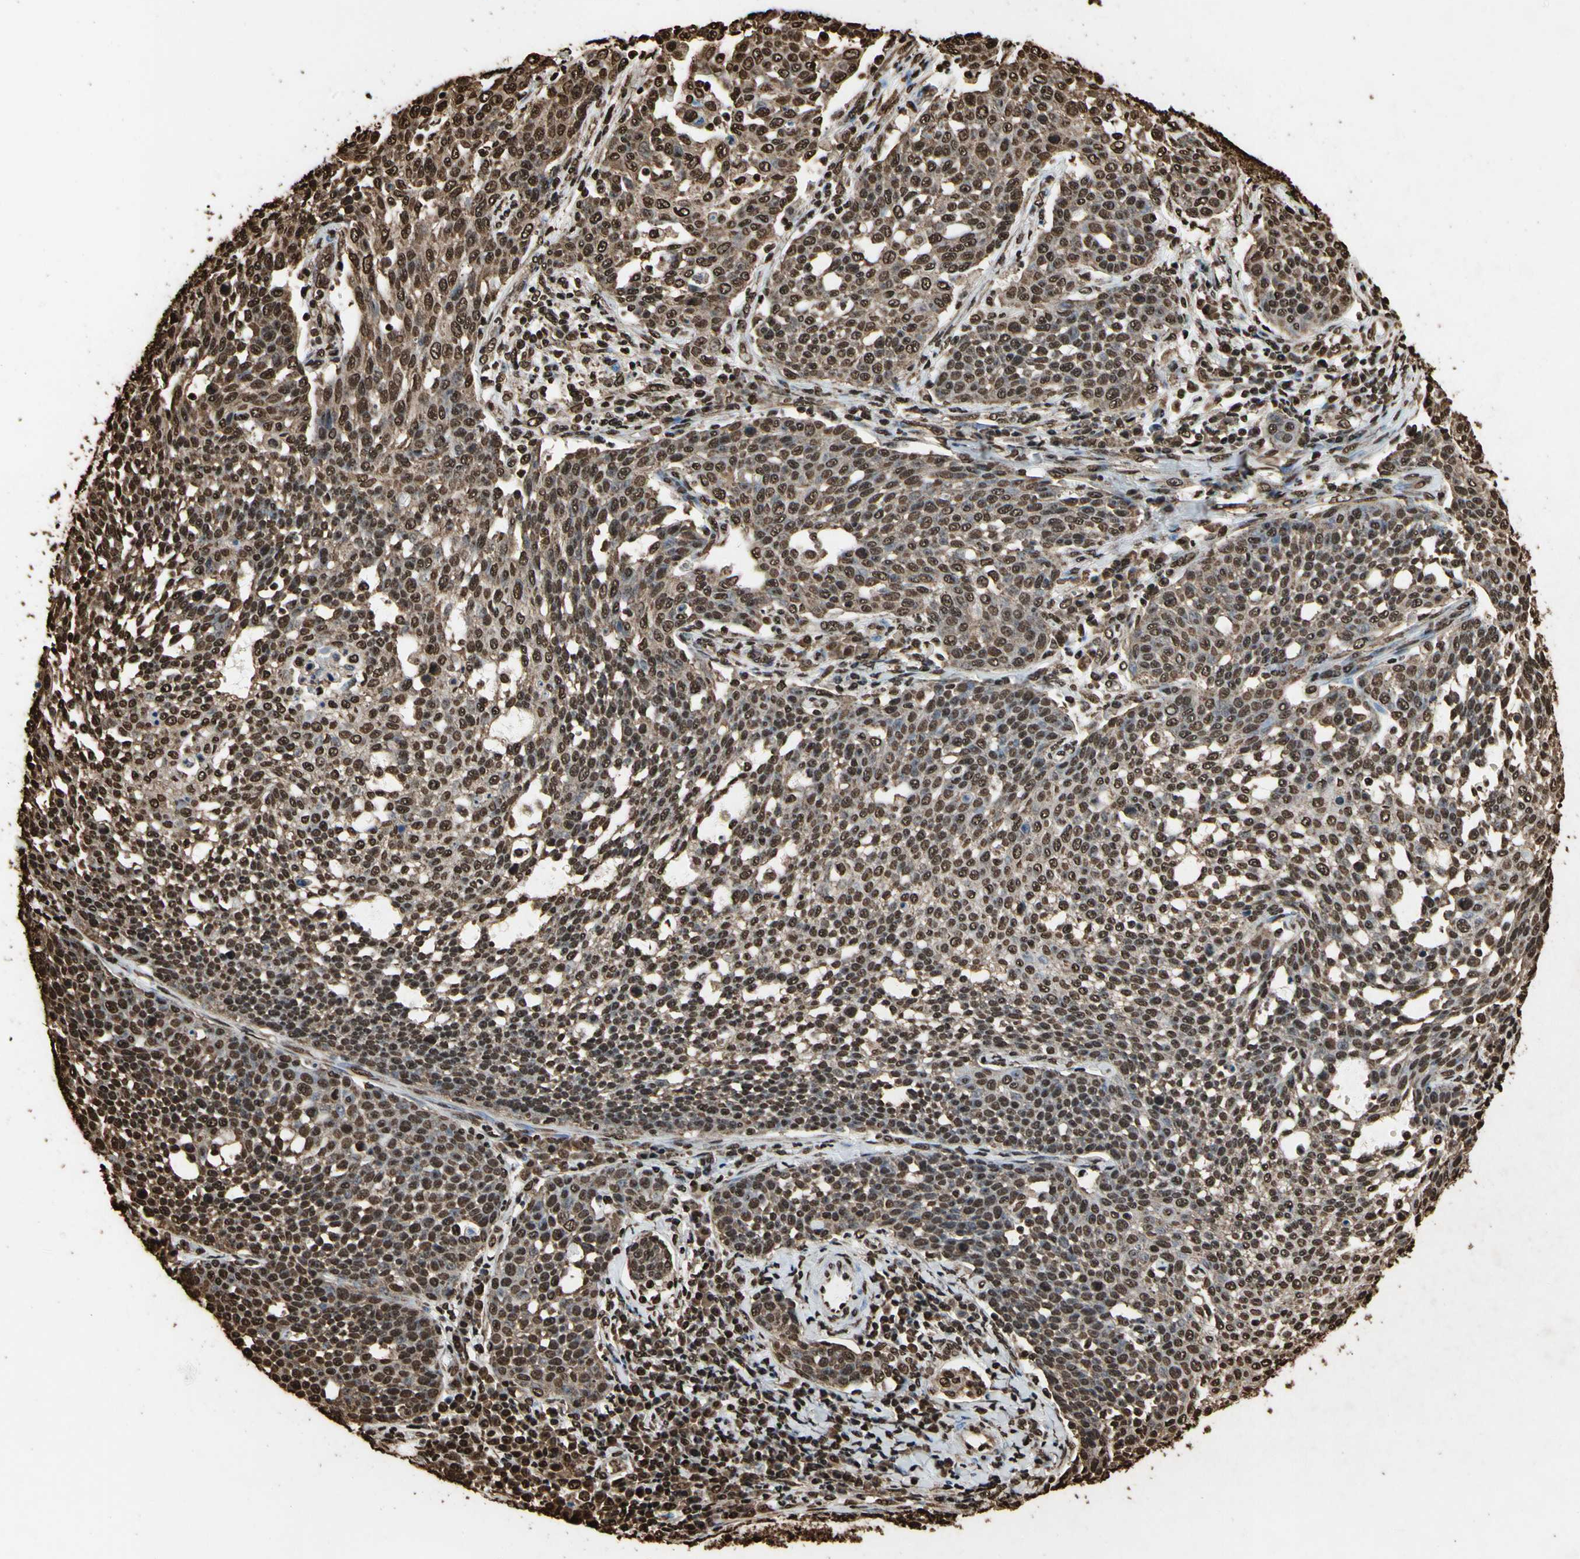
{"staining": {"intensity": "strong", "quantity": ">75%", "location": "cytoplasmic/membranous,nuclear"}, "tissue": "cervical cancer", "cell_type": "Tumor cells", "image_type": "cancer", "snomed": [{"axis": "morphology", "description": "Squamous cell carcinoma, NOS"}, {"axis": "topography", "description": "Cervix"}], "caption": "Protein staining exhibits strong cytoplasmic/membranous and nuclear positivity in approximately >75% of tumor cells in cervical cancer.", "gene": "HNRNPK", "patient": {"sex": "female", "age": 34}}